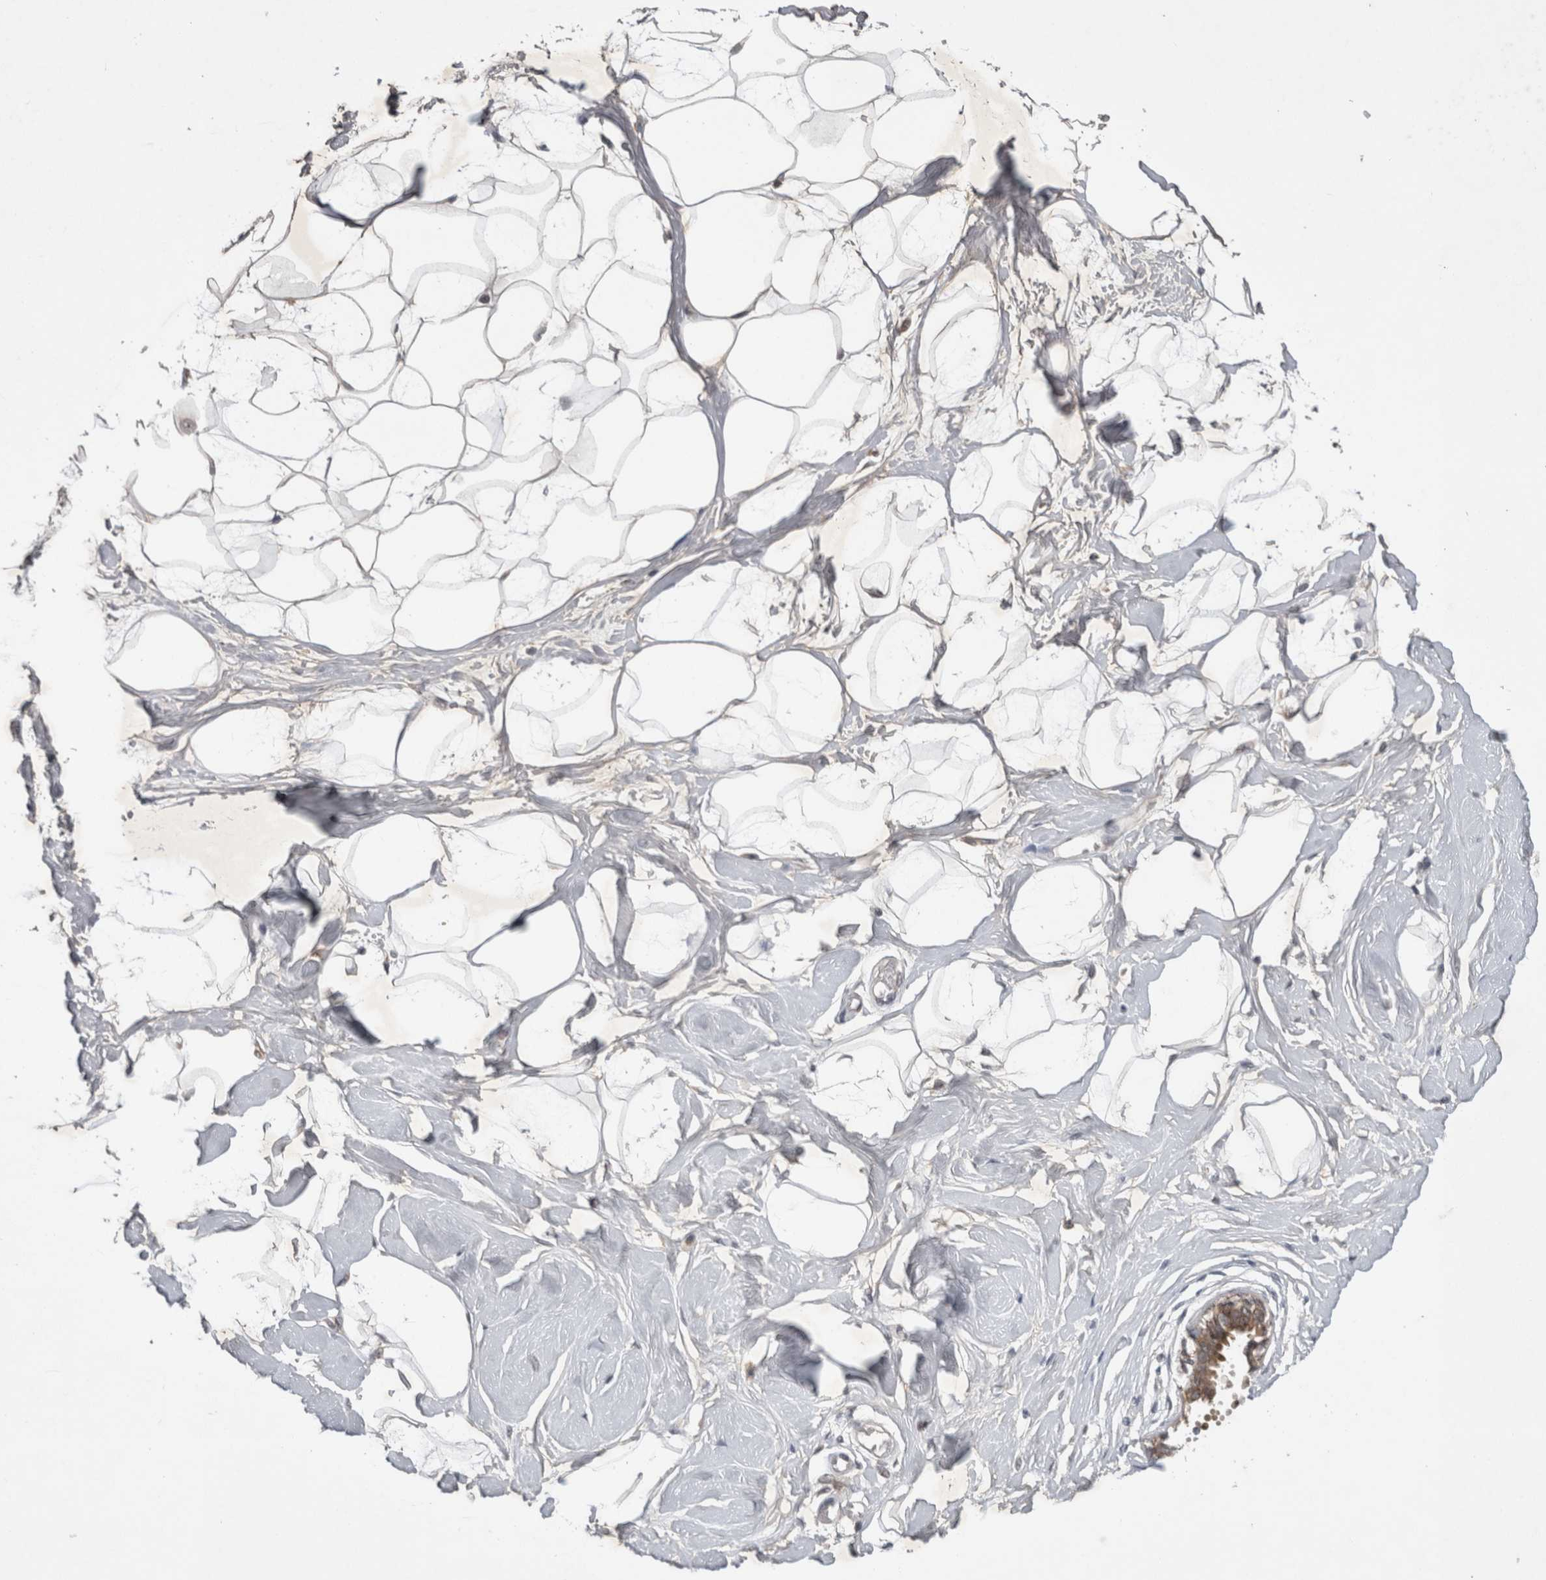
{"staining": {"intensity": "negative", "quantity": "none", "location": "none"}, "tissue": "breast", "cell_type": "Adipocytes", "image_type": "normal", "snomed": [{"axis": "morphology", "description": "Normal tissue, NOS"}, {"axis": "topography", "description": "Breast"}], "caption": "This is an immunohistochemistry image of normal human breast. There is no staining in adipocytes.", "gene": "ZNF114", "patient": {"sex": "female", "age": 45}}